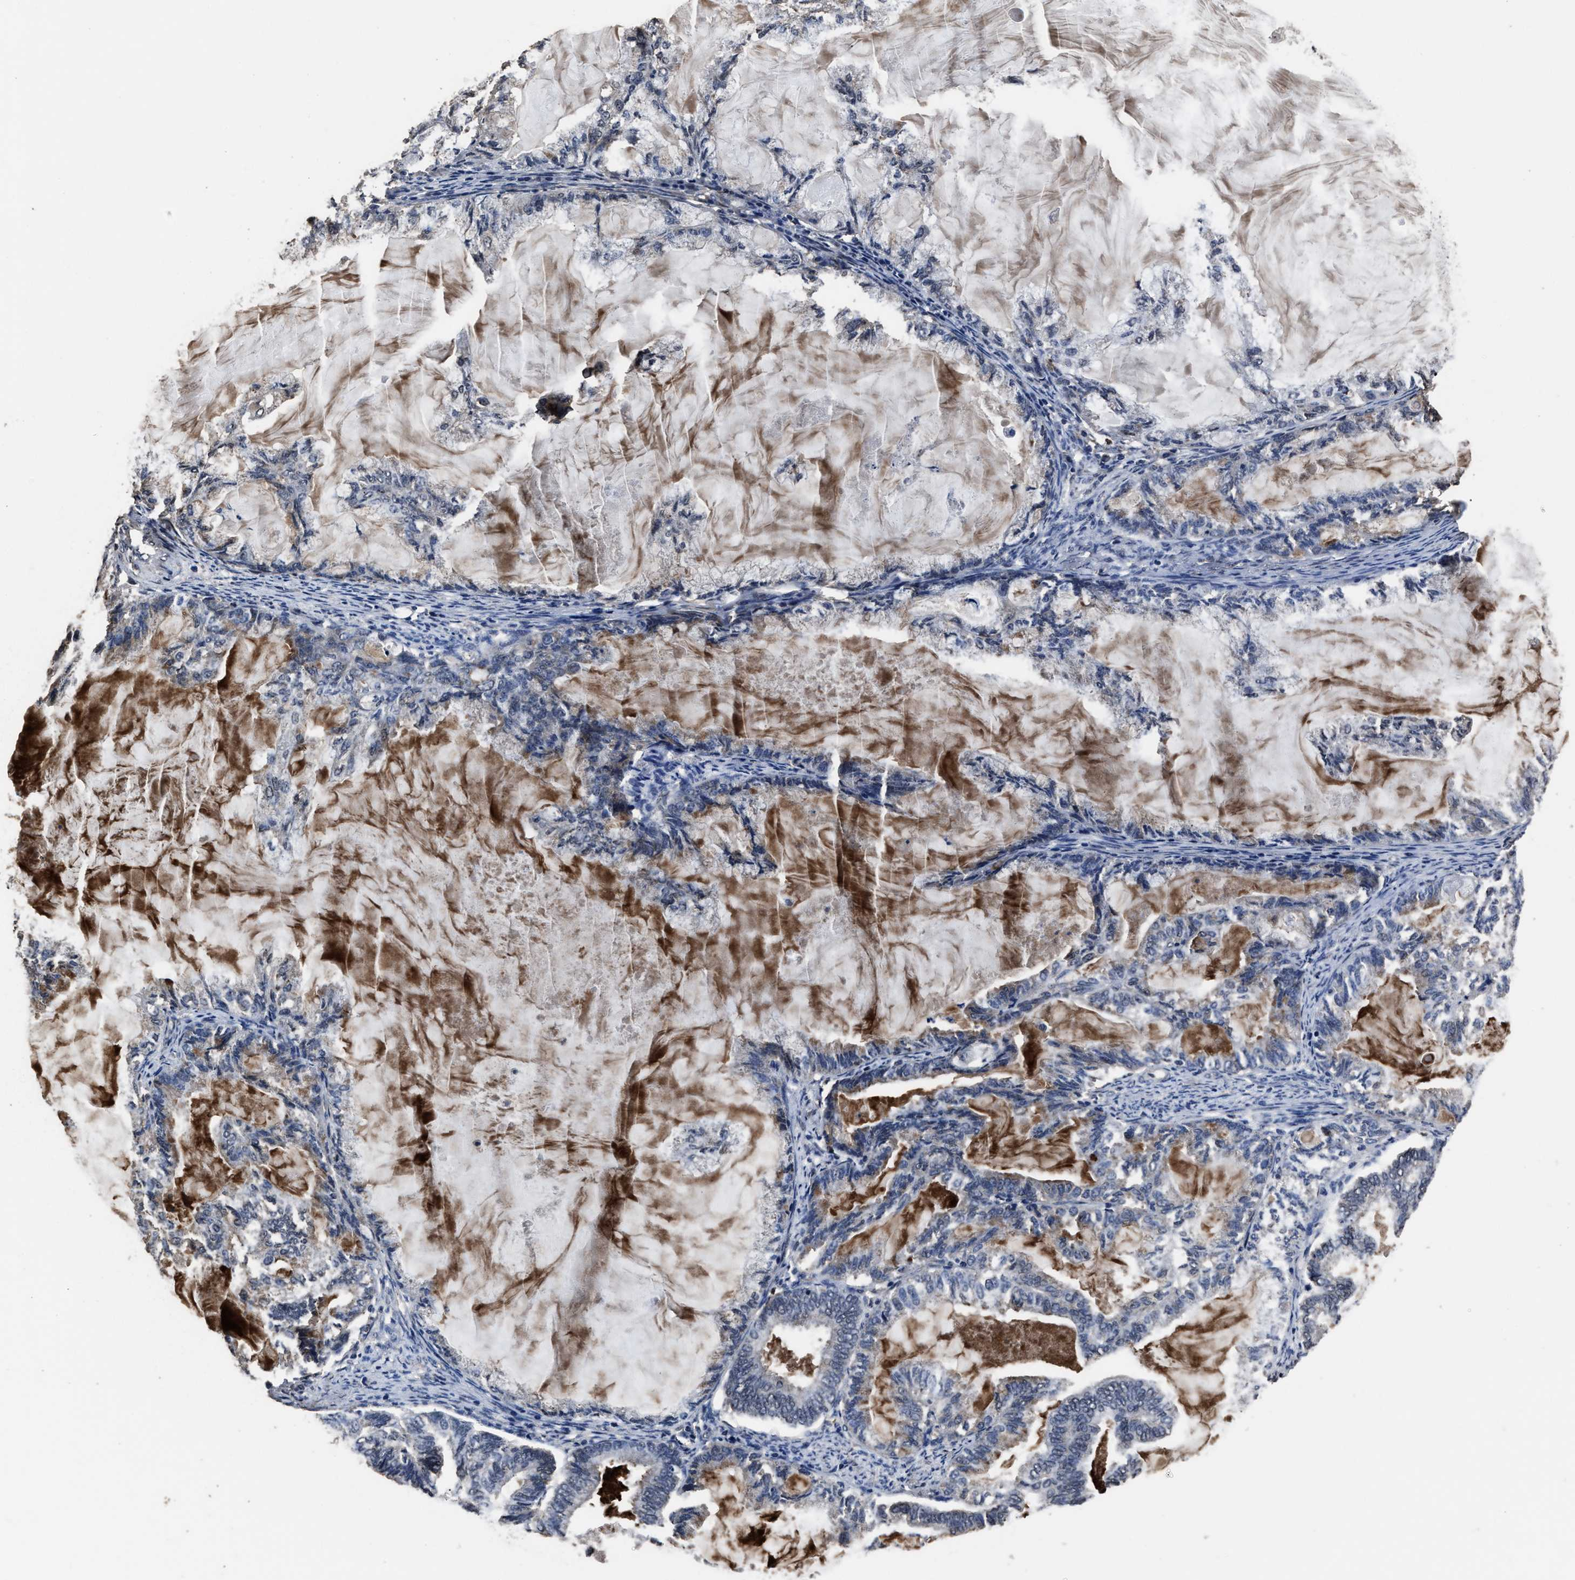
{"staining": {"intensity": "negative", "quantity": "none", "location": "none"}, "tissue": "endometrial cancer", "cell_type": "Tumor cells", "image_type": "cancer", "snomed": [{"axis": "morphology", "description": "Adenocarcinoma, NOS"}, {"axis": "topography", "description": "Endometrium"}], "caption": "This is an immunohistochemistry (IHC) image of human adenocarcinoma (endometrial). There is no staining in tumor cells.", "gene": "RSBN1L", "patient": {"sex": "female", "age": 86}}